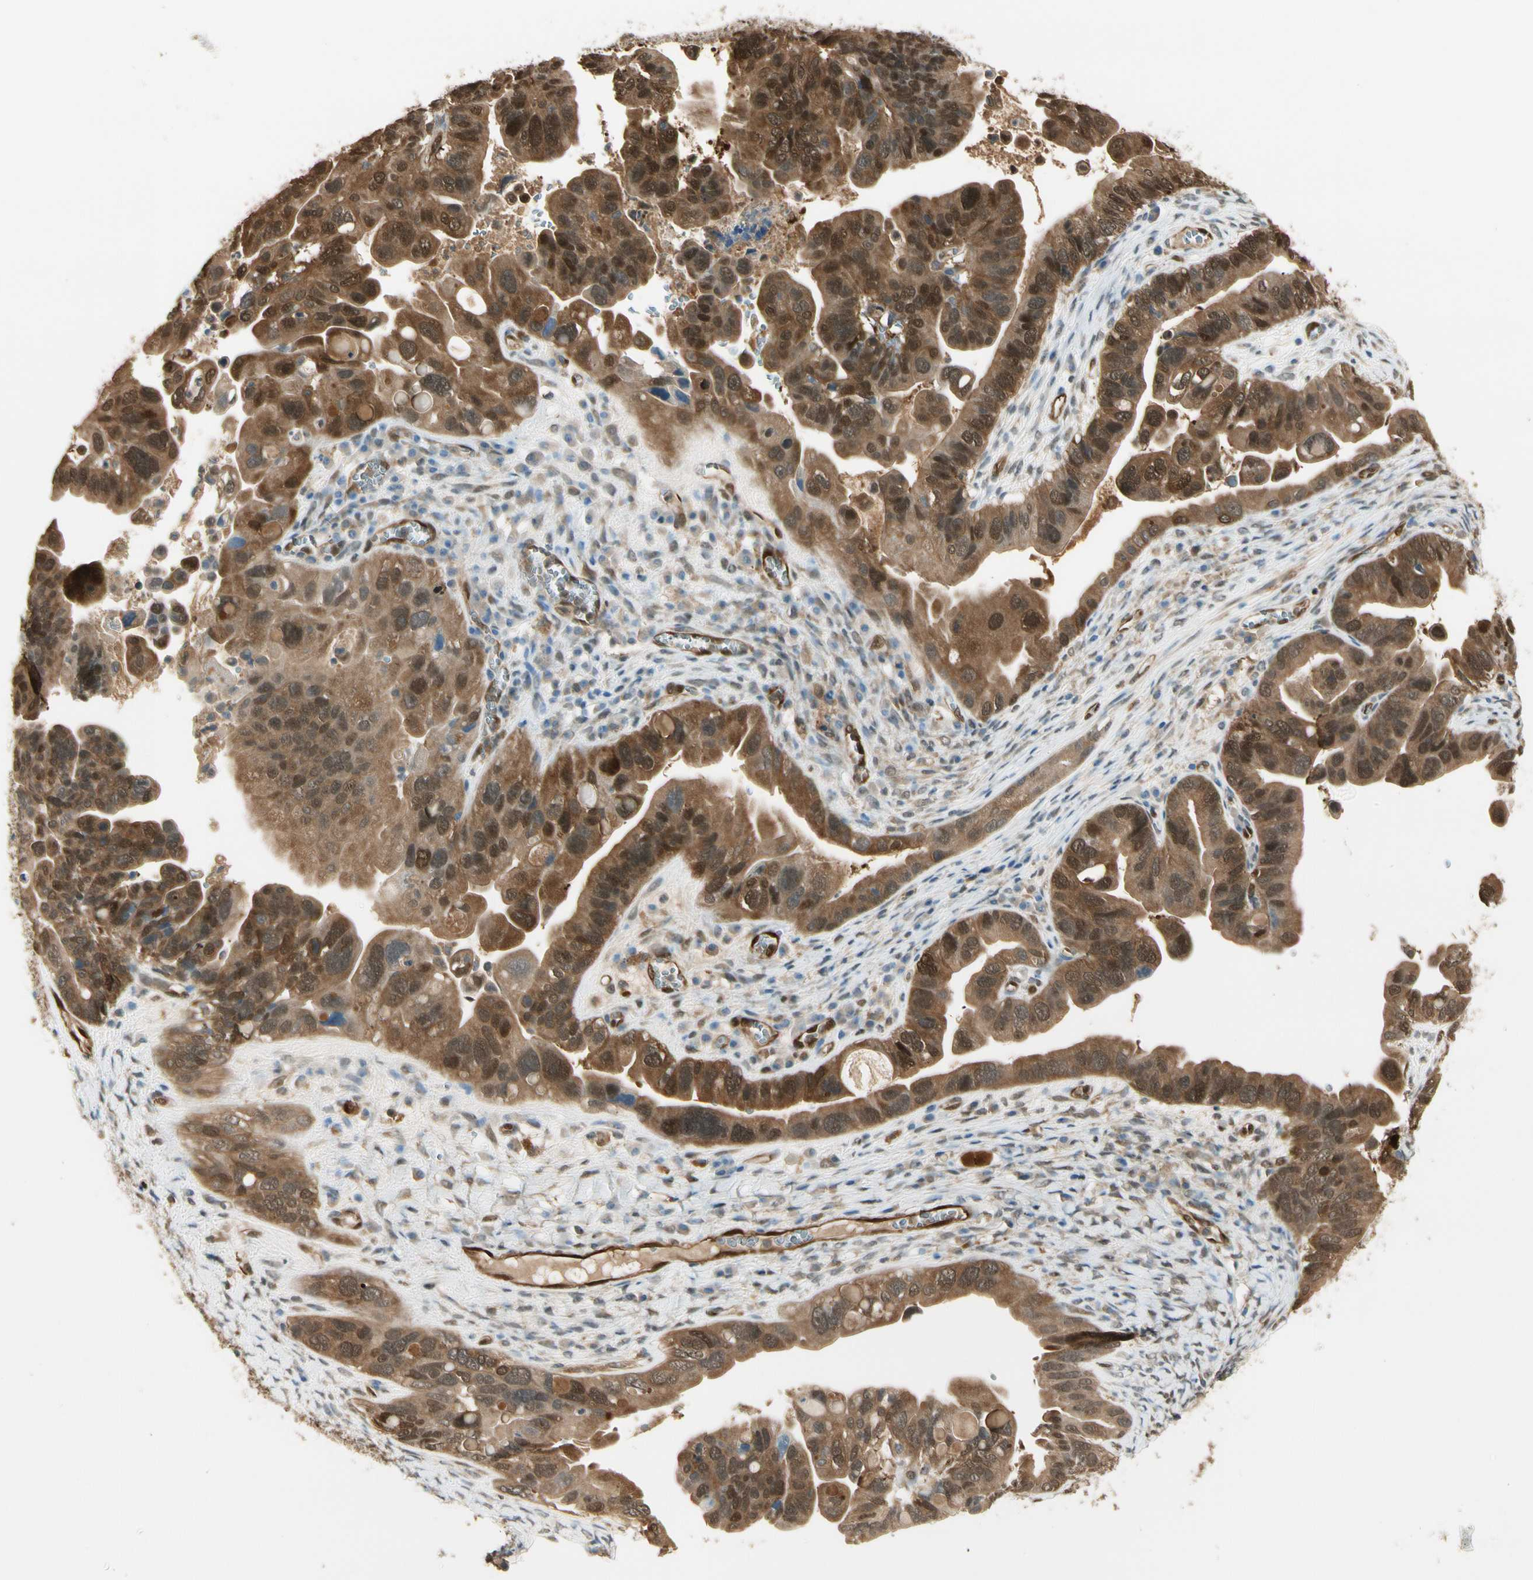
{"staining": {"intensity": "strong", "quantity": ">75%", "location": "cytoplasmic/membranous,nuclear"}, "tissue": "ovarian cancer", "cell_type": "Tumor cells", "image_type": "cancer", "snomed": [{"axis": "morphology", "description": "Cystadenocarcinoma, serous, NOS"}, {"axis": "topography", "description": "Ovary"}], "caption": "Tumor cells reveal strong cytoplasmic/membranous and nuclear positivity in about >75% of cells in ovarian cancer (serous cystadenocarcinoma).", "gene": "SERPINB6", "patient": {"sex": "female", "age": 56}}